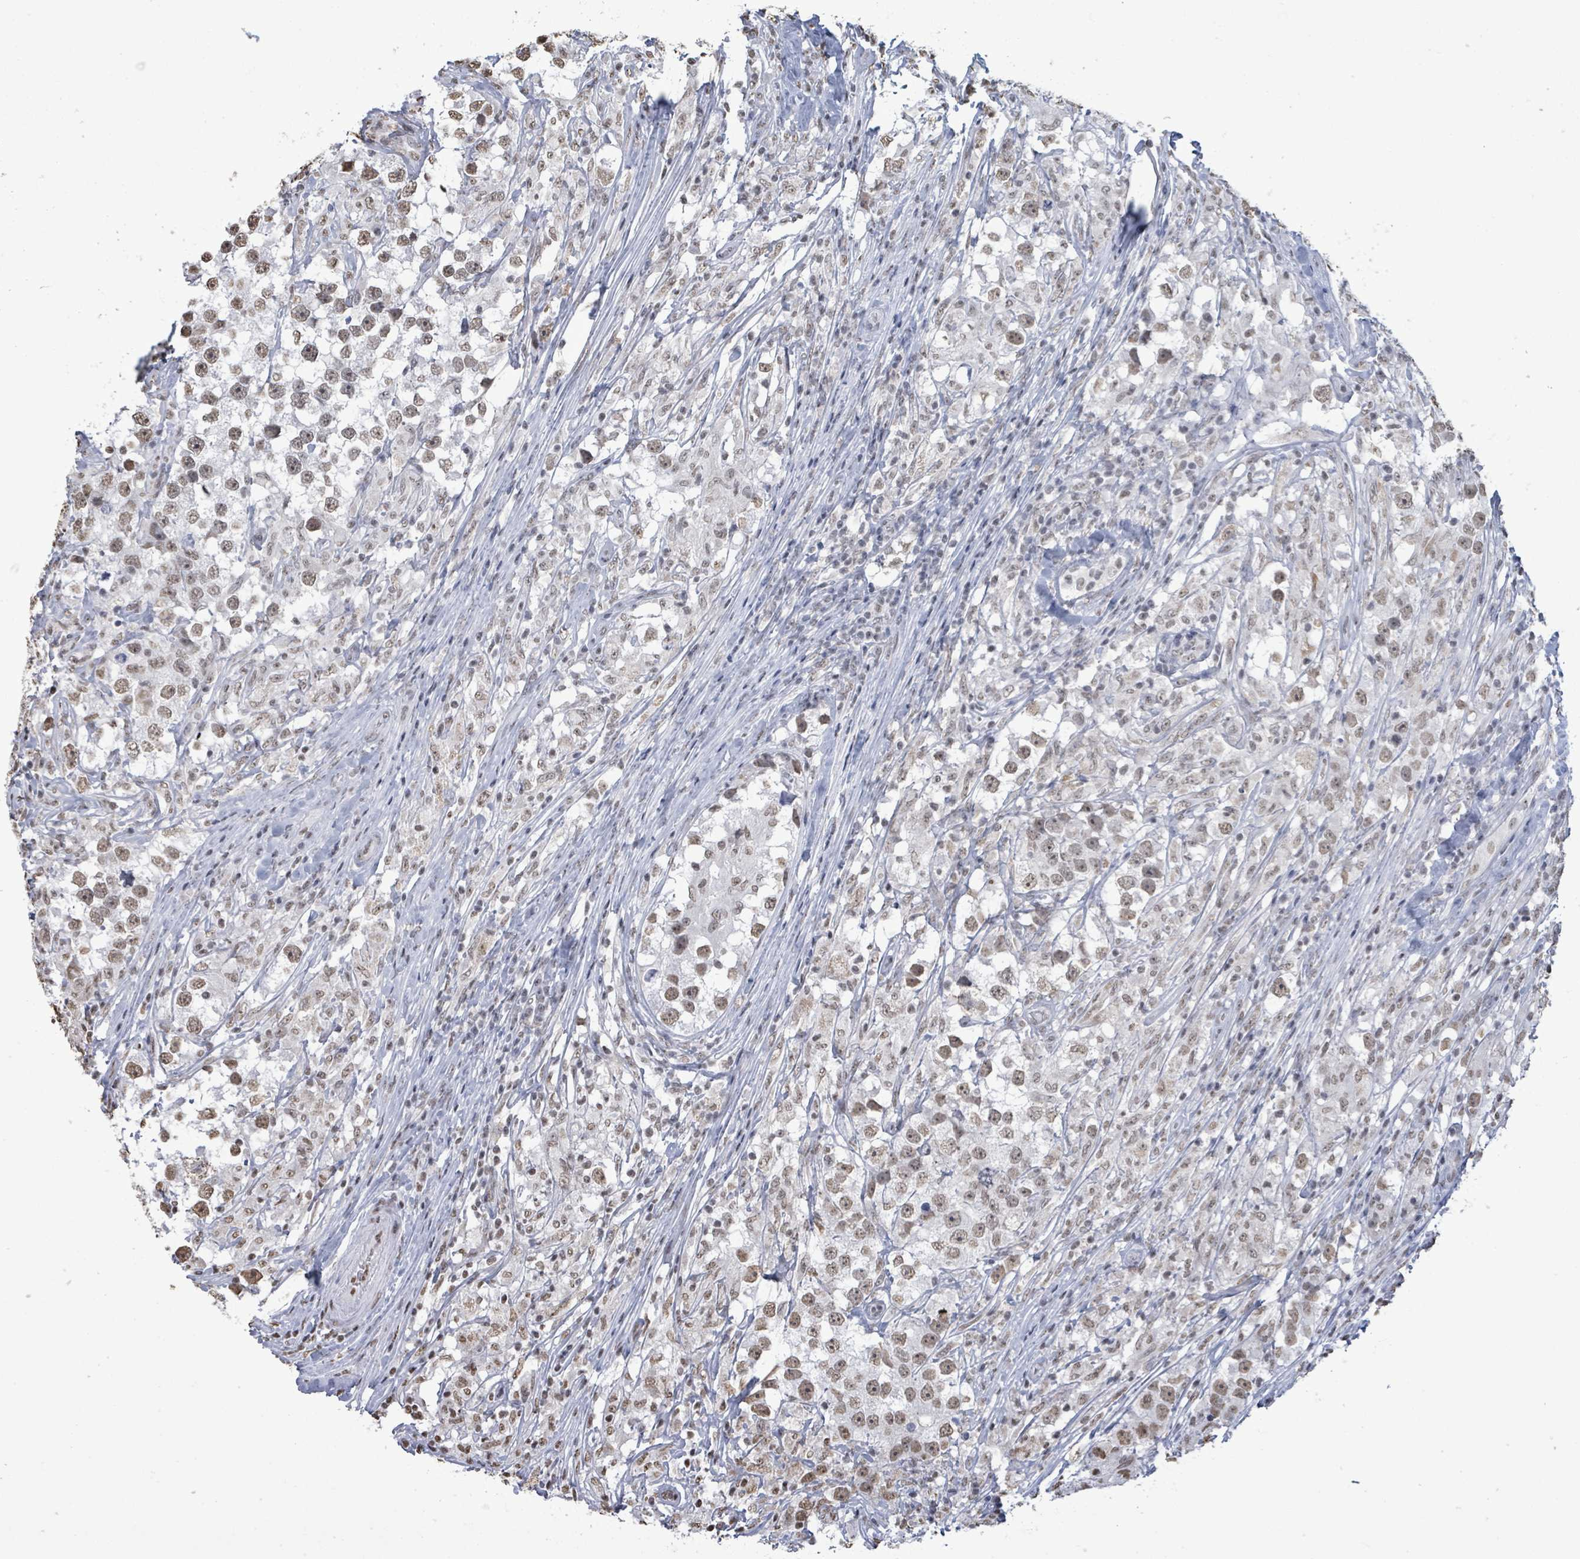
{"staining": {"intensity": "weak", "quantity": ">75%", "location": "nuclear"}, "tissue": "testis cancer", "cell_type": "Tumor cells", "image_type": "cancer", "snomed": [{"axis": "morphology", "description": "Seminoma, NOS"}, {"axis": "topography", "description": "Testis"}], "caption": "Immunohistochemistry staining of testis cancer (seminoma), which displays low levels of weak nuclear staining in about >75% of tumor cells indicating weak nuclear protein staining. The staining was performed using DAB (3,3'-diaminobenzidine) (brown) for protein detection and nuclei were counterstained in hematoxylin (blue).", "gene": "SAMD14", "patient": {"sex": "male", "age": 46}}